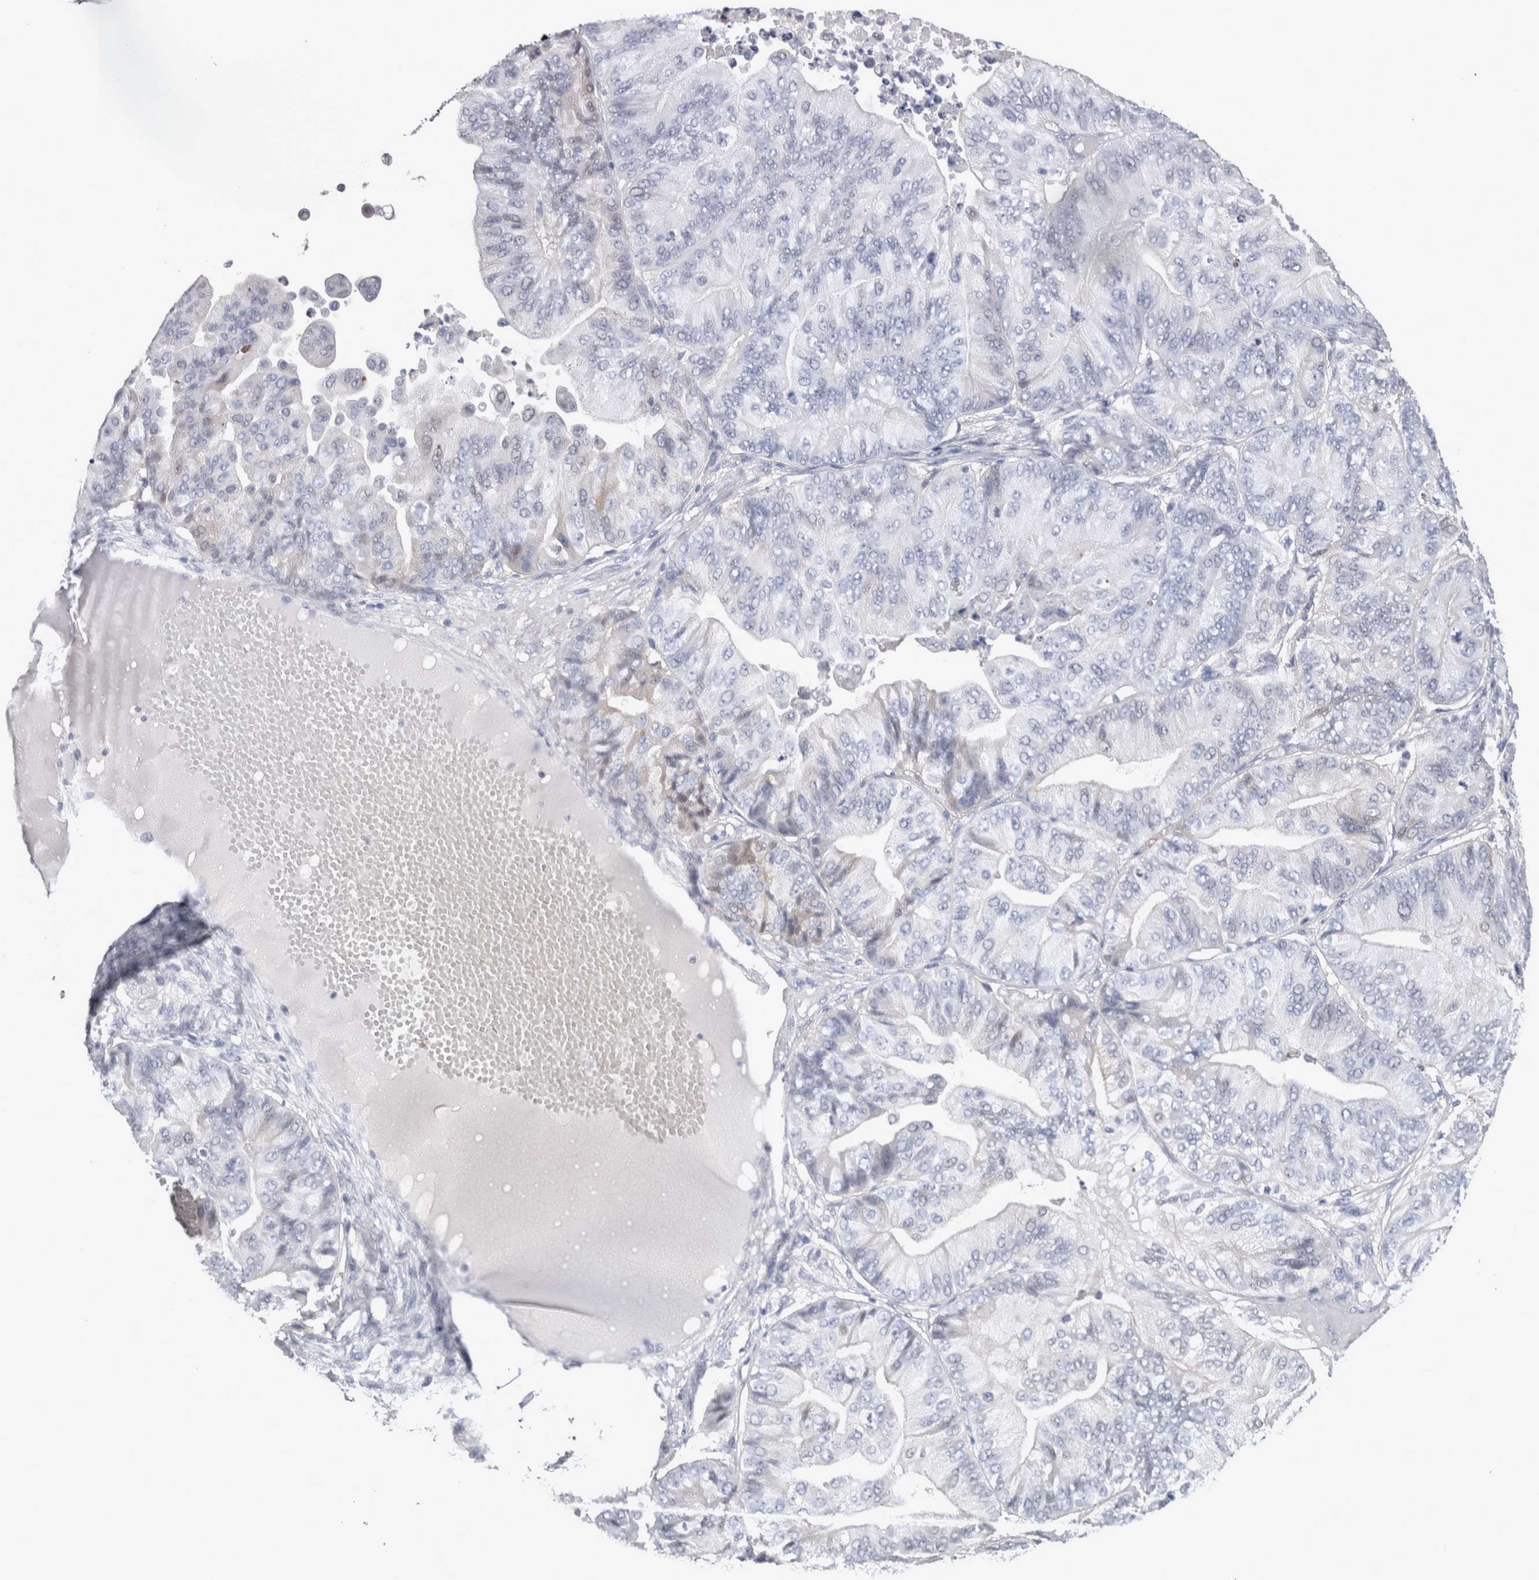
{"staining": {"intensity": "negative", "quantity": "none", "location": "none"}, "tissue": "ovarian cancer", "cell_type": "Tumor cells", "image_type": "cancer", "snomed": [{"axis": "morphology", "description": "Cystadenocarcinoma, mucinous, NOS"}, {"axis": "topography", "description": "Ovary"}], "caption": "An image of ovarian cancer stained for a protein displays no brown staining in tumor cells.", "gene": "CA8", "patient": {"sex": "female", "age": 61}}